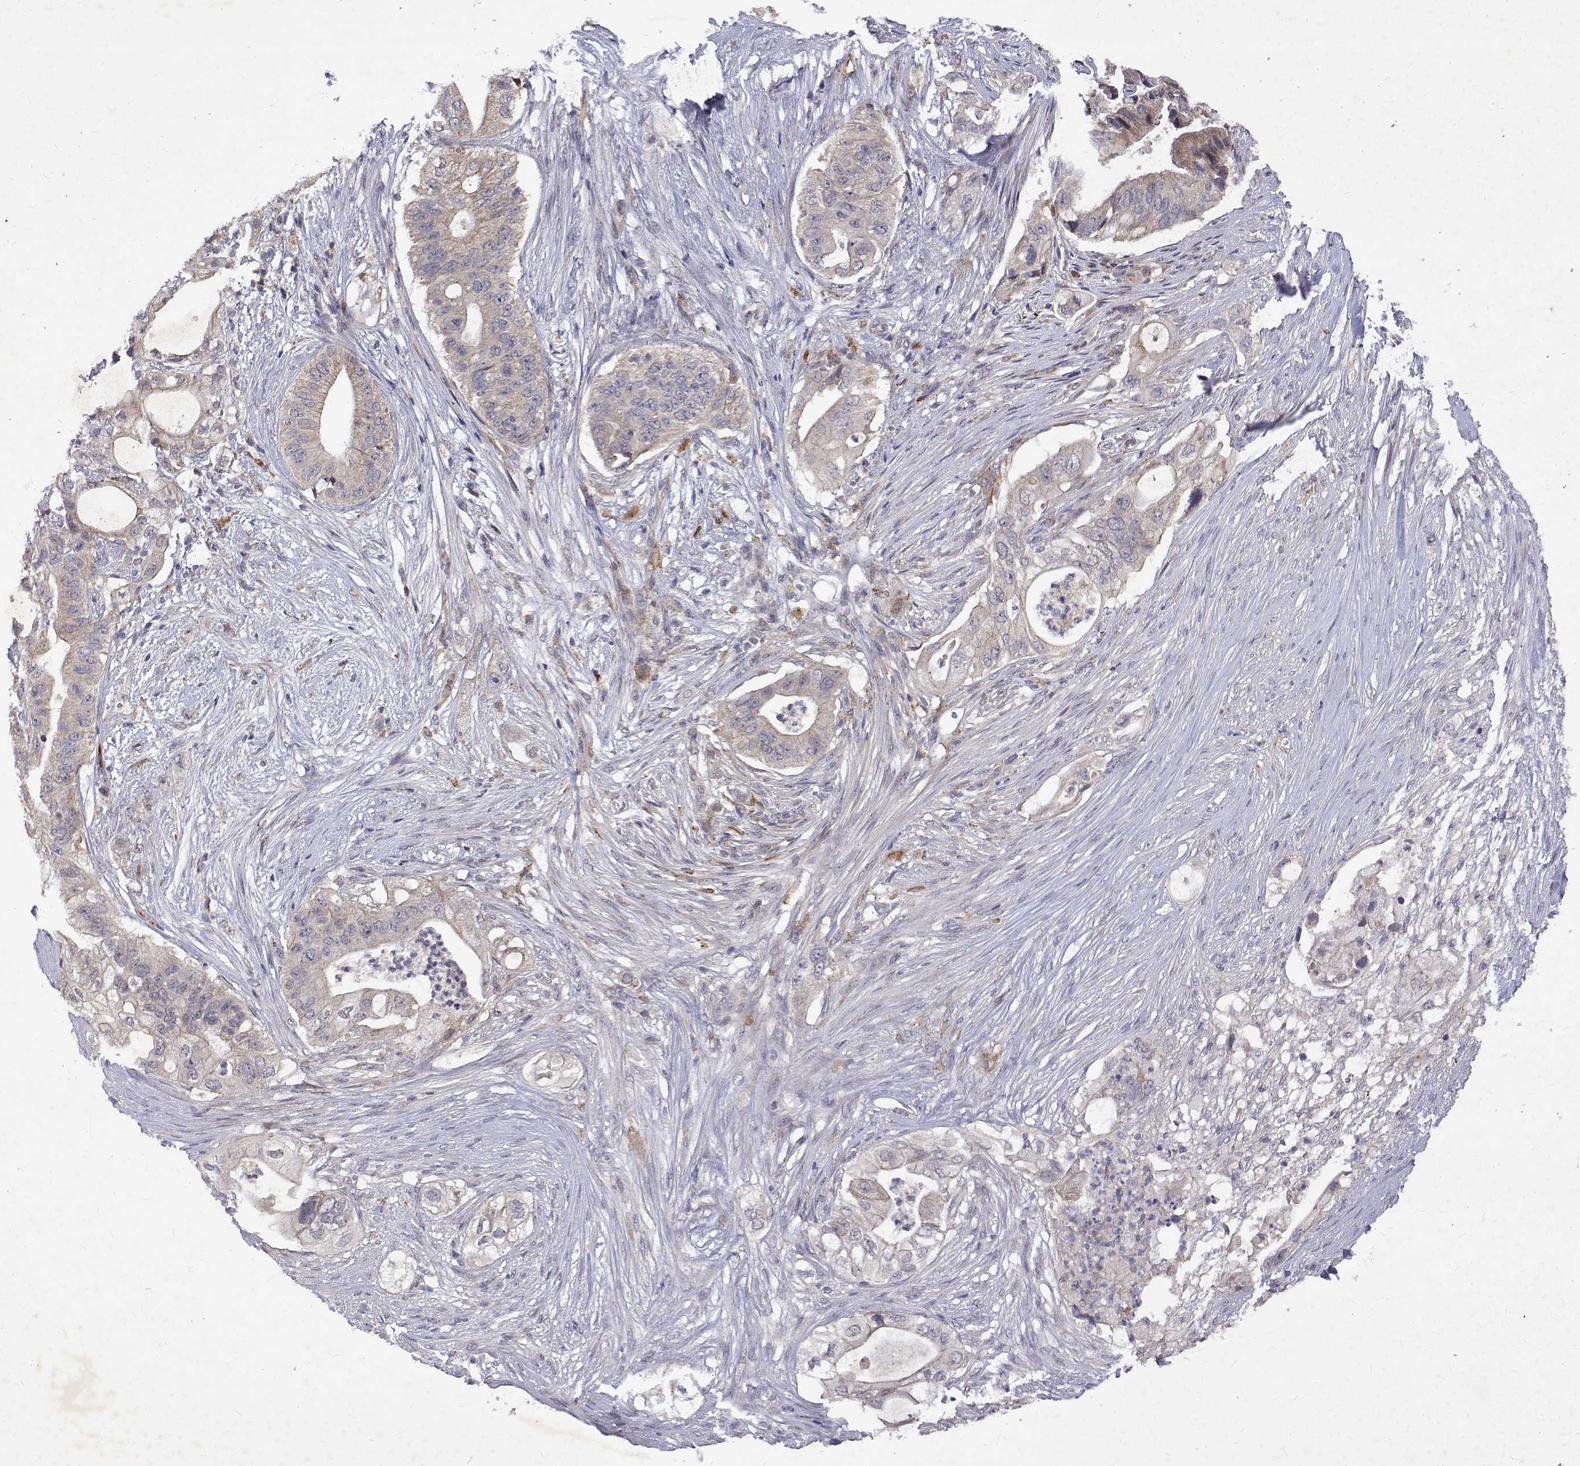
{"staining": {"intensity": "weak", "quantity": "<25%", "location": "cytoplasmic/membranous"}, "tissue": "pancreatic cancer", "cell_type": "Tumor cells", "image_type": "cancer", "snomed": [{"axis": "morphology", "description": "Adenocarcinoma, NOS"}, {"axis": "topography", "description": "Pancreas"}], "caption": "A histopathology image of pancreatic cancer (adenocarcinoma) stained for a protein demonstrates no brown staining in tumor cells.", "gene": "ALKBH8", "patient": {"sex": "female", "age": 72}}